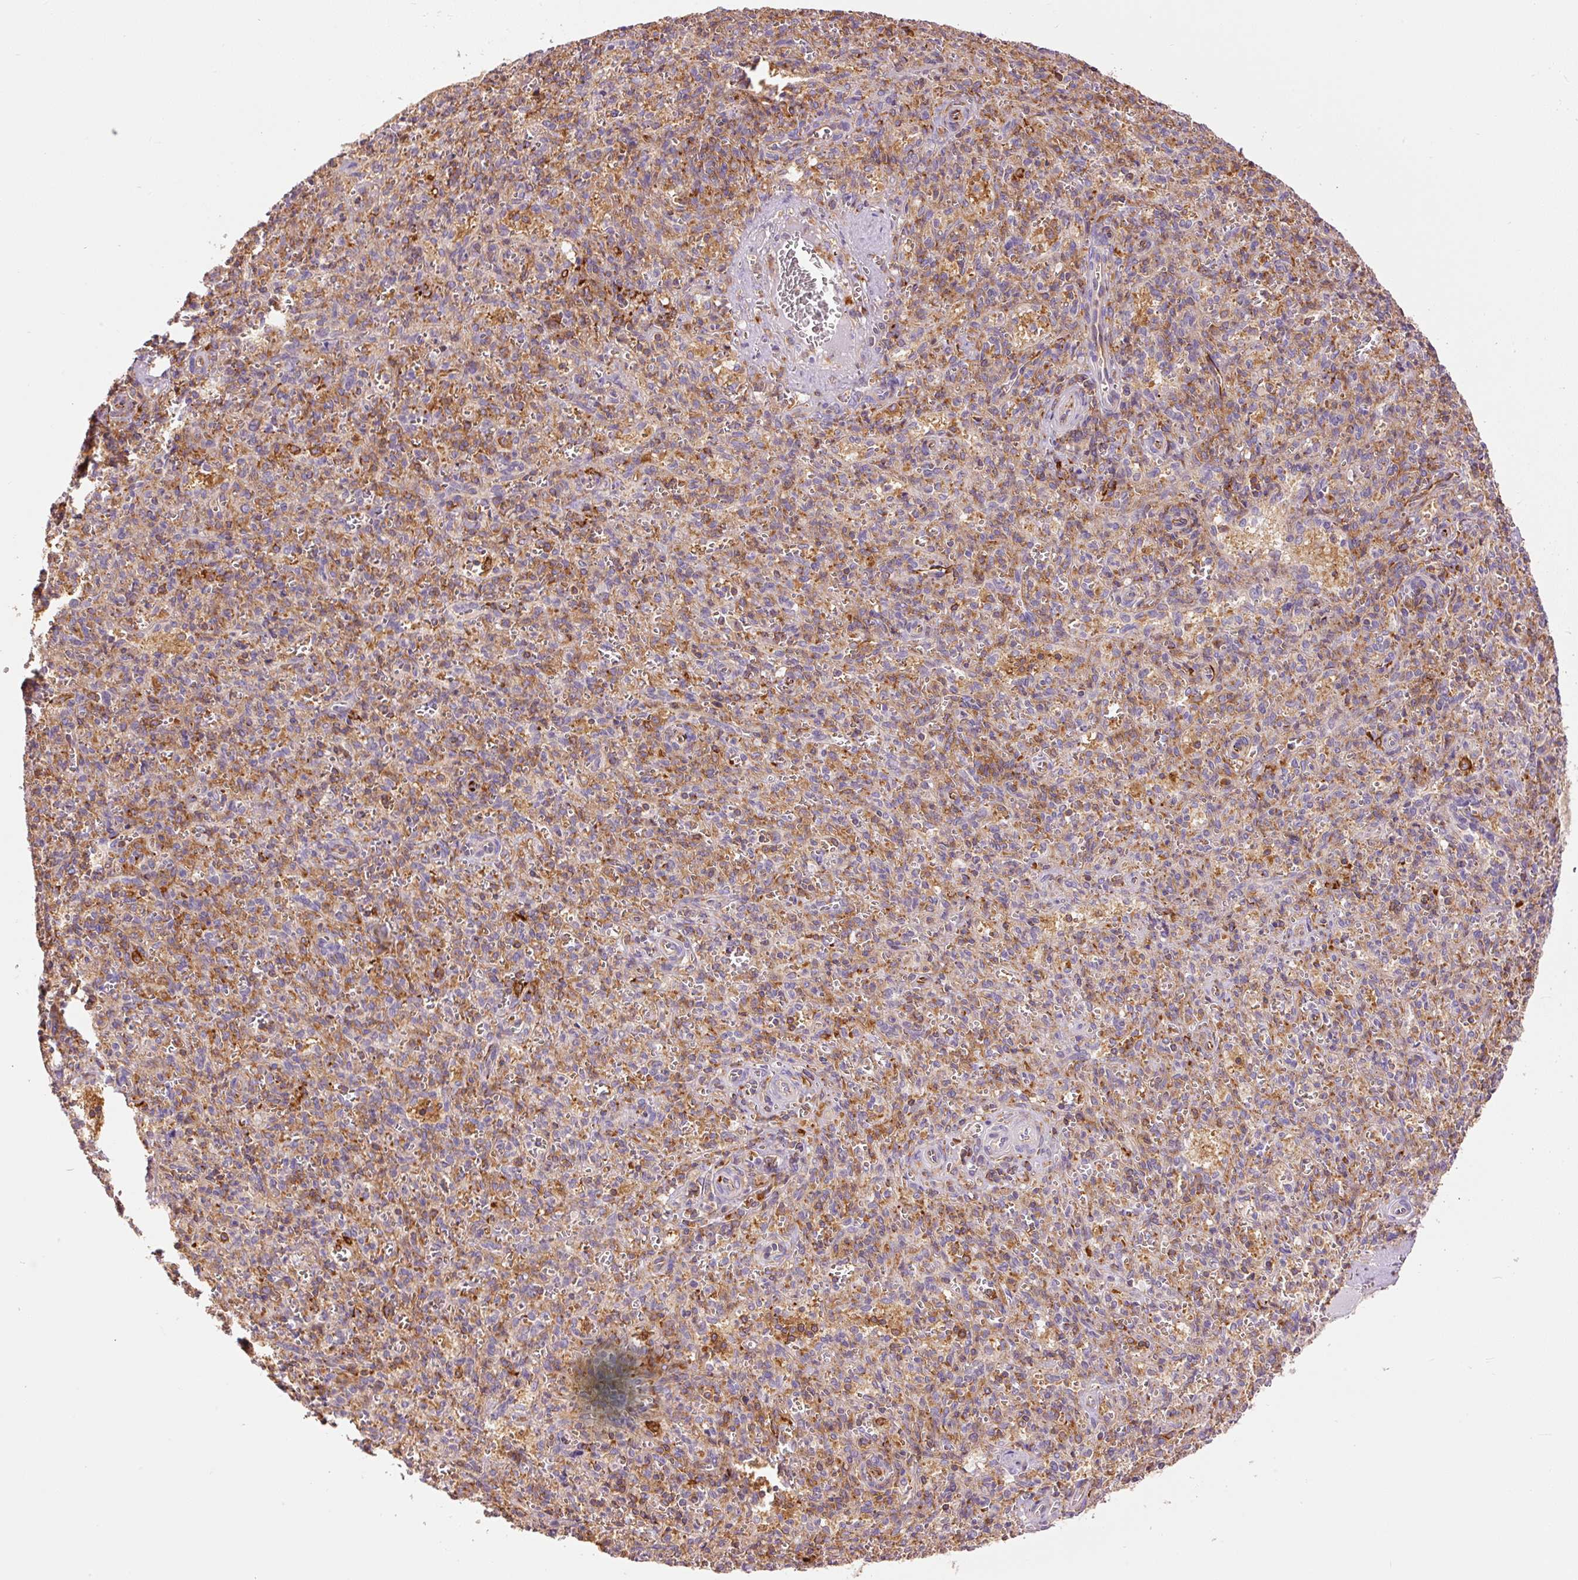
{"staining": {"intensity": "negative", "quantity": "none", "location": "none"}, "tissue": "spleen", "cell_type": "Cells in red pulp", "image_type": "normal", "snomed": [{"axis": "morphology", "description": "Normal tissue, NOS"}, {"axis": "topography", "description": "Spleen"}], "caption": "High power microscopy image of an immunohistochemistry photomicrograph of benign spleen, revealing no significant positivity in cells in red pulp.", "gene": "DOK6", "patient": {"sex": "female", "age": 26}}